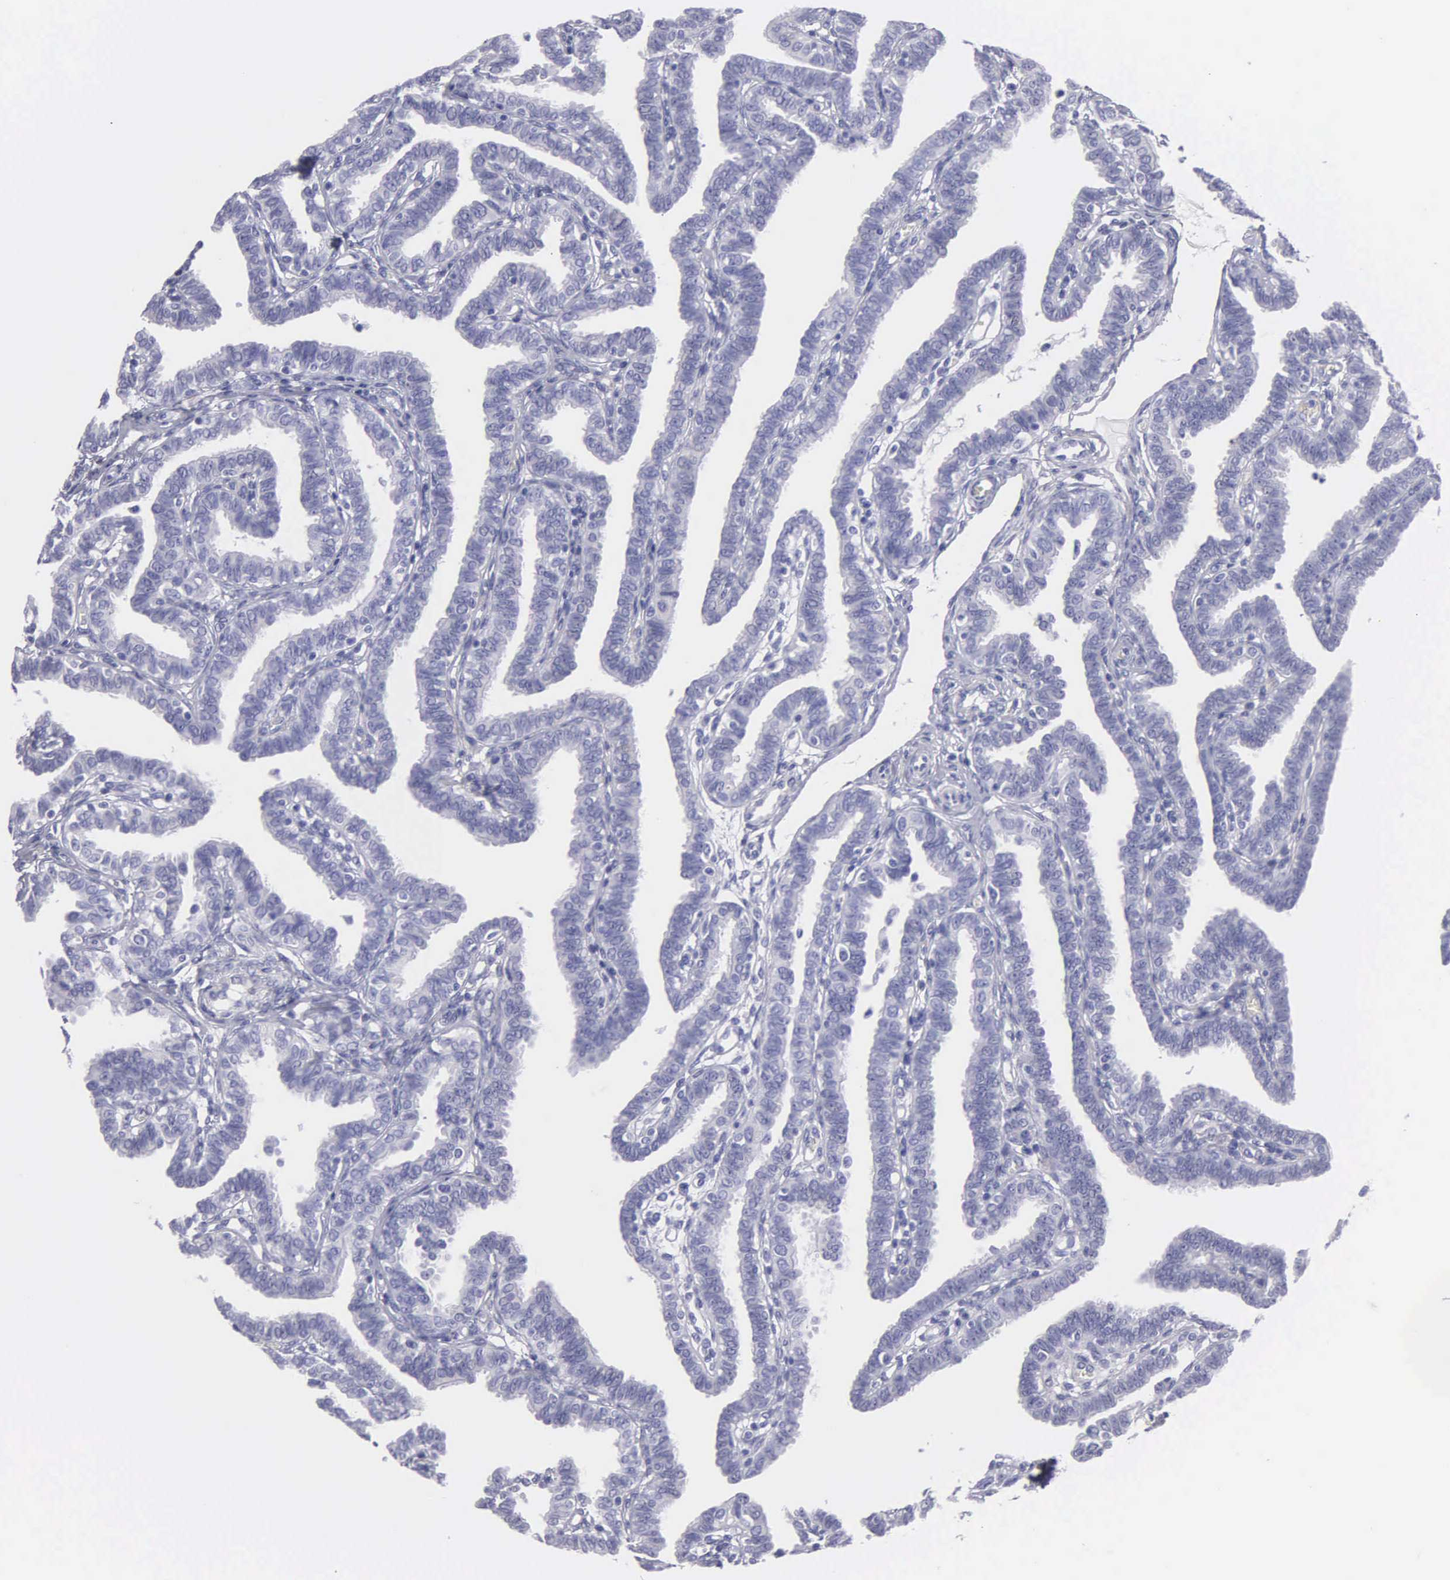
{"staining": {"intensity": "negative", "quantity": "none", "location": "none"}, "tissue": "fallopian tube", "cell_type": "Glandular cells", "image_type": "normal", "snomed": [{"axis": "morphology", "description": "Normal tissue, NOS"}, {"axis": "topography", "description": "Fallopian tube"}], "caption": "An immunohistochemistry micrograph of benign fallopian tube is shown. There is no staining in glandular cells of fallopian tube. The staining was performed using DAB (3,3'-diaminobenzidine) to visualize the protein expression in brown, while the nuclei were stained in blue with hematoxylin (Magnification: 20x).", "gene": "FBLN5", "patient": {"sex": "female", "age": 41}}